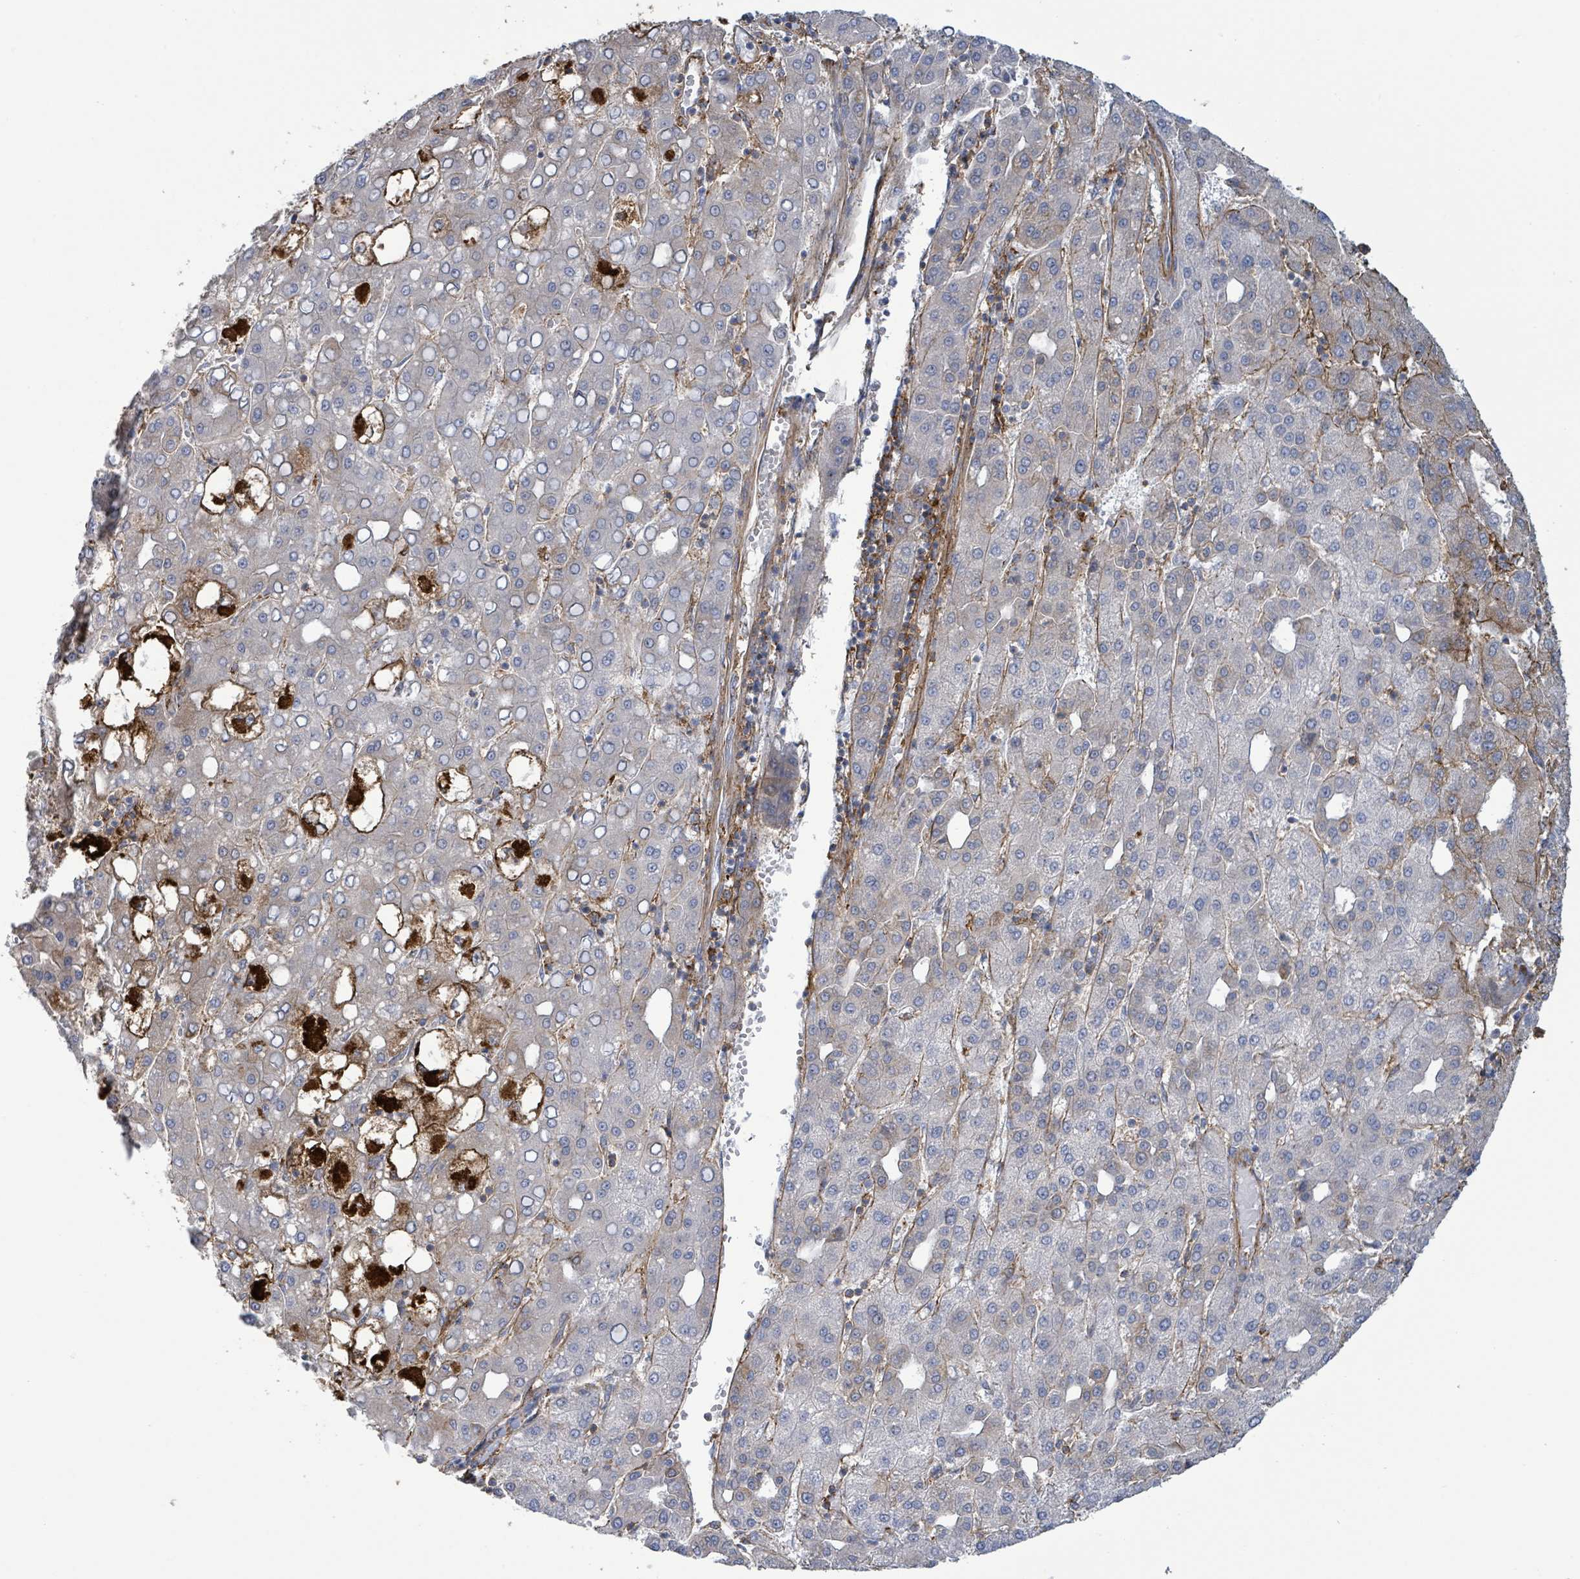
{"staining": {"intensity": "moderate", "quantity": "<25%", "location": "cytoplasmic/membranous"}, "tissue": "liver cancer", "cell_type": "Tumor cells", "image_type": "cancer", "snomed": [{"axis": "morphology", "description": "Carcinoma, Hepatocellular, NOS"}, {"axis": "topography", "description": "Liver"}], "caption": "Liver cancer (hepatocellular carcinoma) tissue exhibits moderate cytoplasmic/membranous expression in about <25% of tumor cells (brown staining indicates protein expression, while blue staining denotes nuclei).", "gene": "EGFL7", "patient": {"sex": "male", "age": 65}}